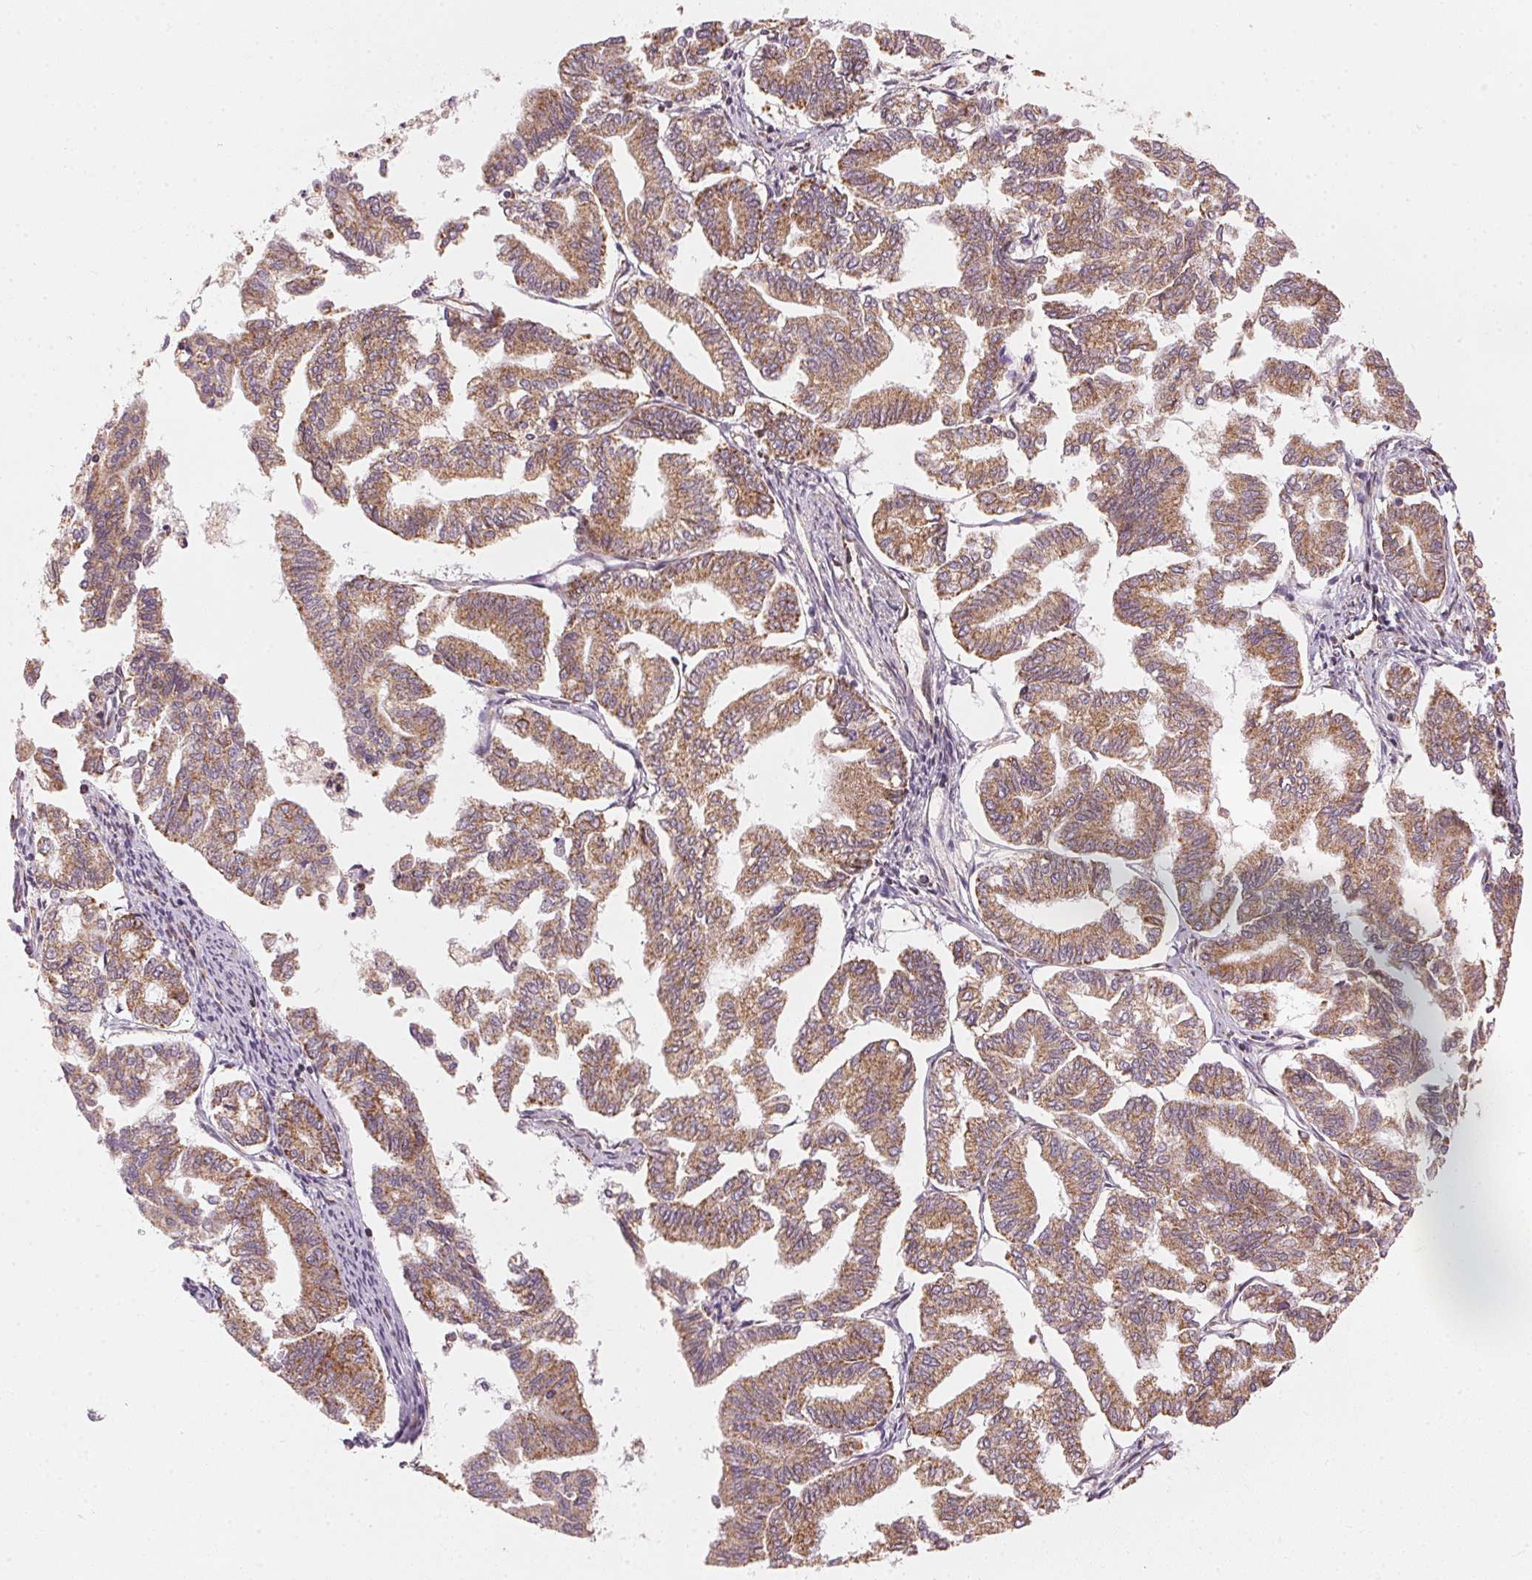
{"staining": {"intensity": "moderate", "quantity": ">75%", "location": "cytoplasmic/membranous"}, "tissue": "endometrial cancer", "cell_type": "Tumor cells", "image_type": "cancer", "snomed": [{"axis": "morphology", "description": "Adenocarcinoma, NOS"}, {"axis": "topography", "description": "Endometrium"}], "caption": "IHC staining of endometrial cancer (adenocarcinoma), which demonstrates medium levels of moderate cytoplasmic/membranous positivity in about >75% of tumor cells indicating moderate cytoplasmic/membranous protein expression. The staining was performed using DAB (brown) for protein detection and nuclei were counterstained in hematoxylin (blue).", "gene": "MATCAP1", "patient": {"sex": "female", "age": 79}}